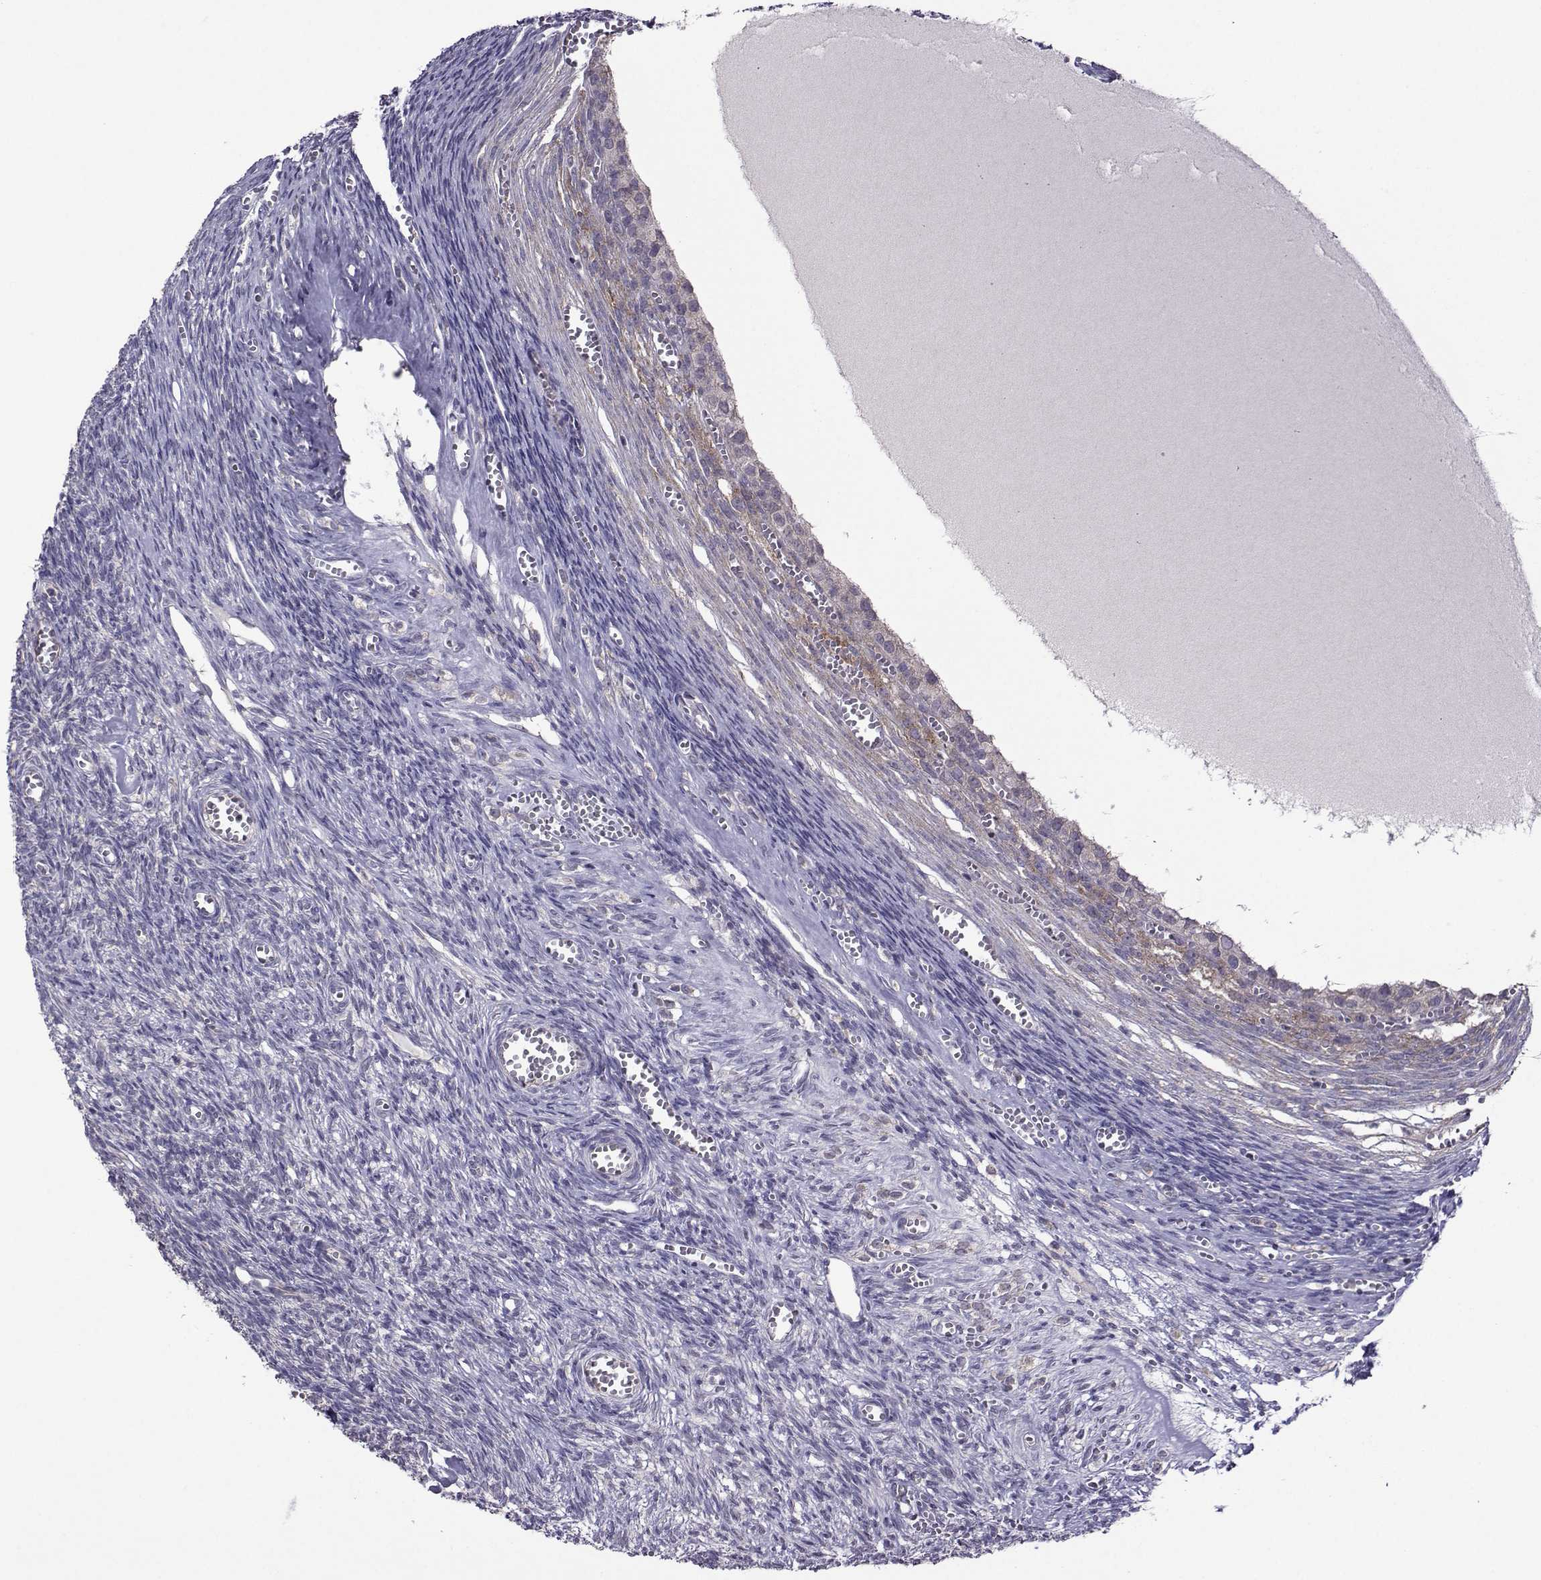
{"staining": {"intensity": "moderate", "quantity": ">75%", "location": "cytoplasmic/membranous"}, "tissue": "ovary", "cell_type": "Follicle cells", "image_type": "normal", "snomed": [{"axis": "morphology", "description": "Normal tissue, NOS"}, {"axis": "topography", "description": "Ovary"}], "caption": "This is a micrograph of immunohistochemistry (IHC) staining of unremarkable ovary, which shows moderate positivity in the cytoplasmic/membranous of follicle cells.", "gene": "DDX20", "patient": {"sex": "female", "age": 43}}